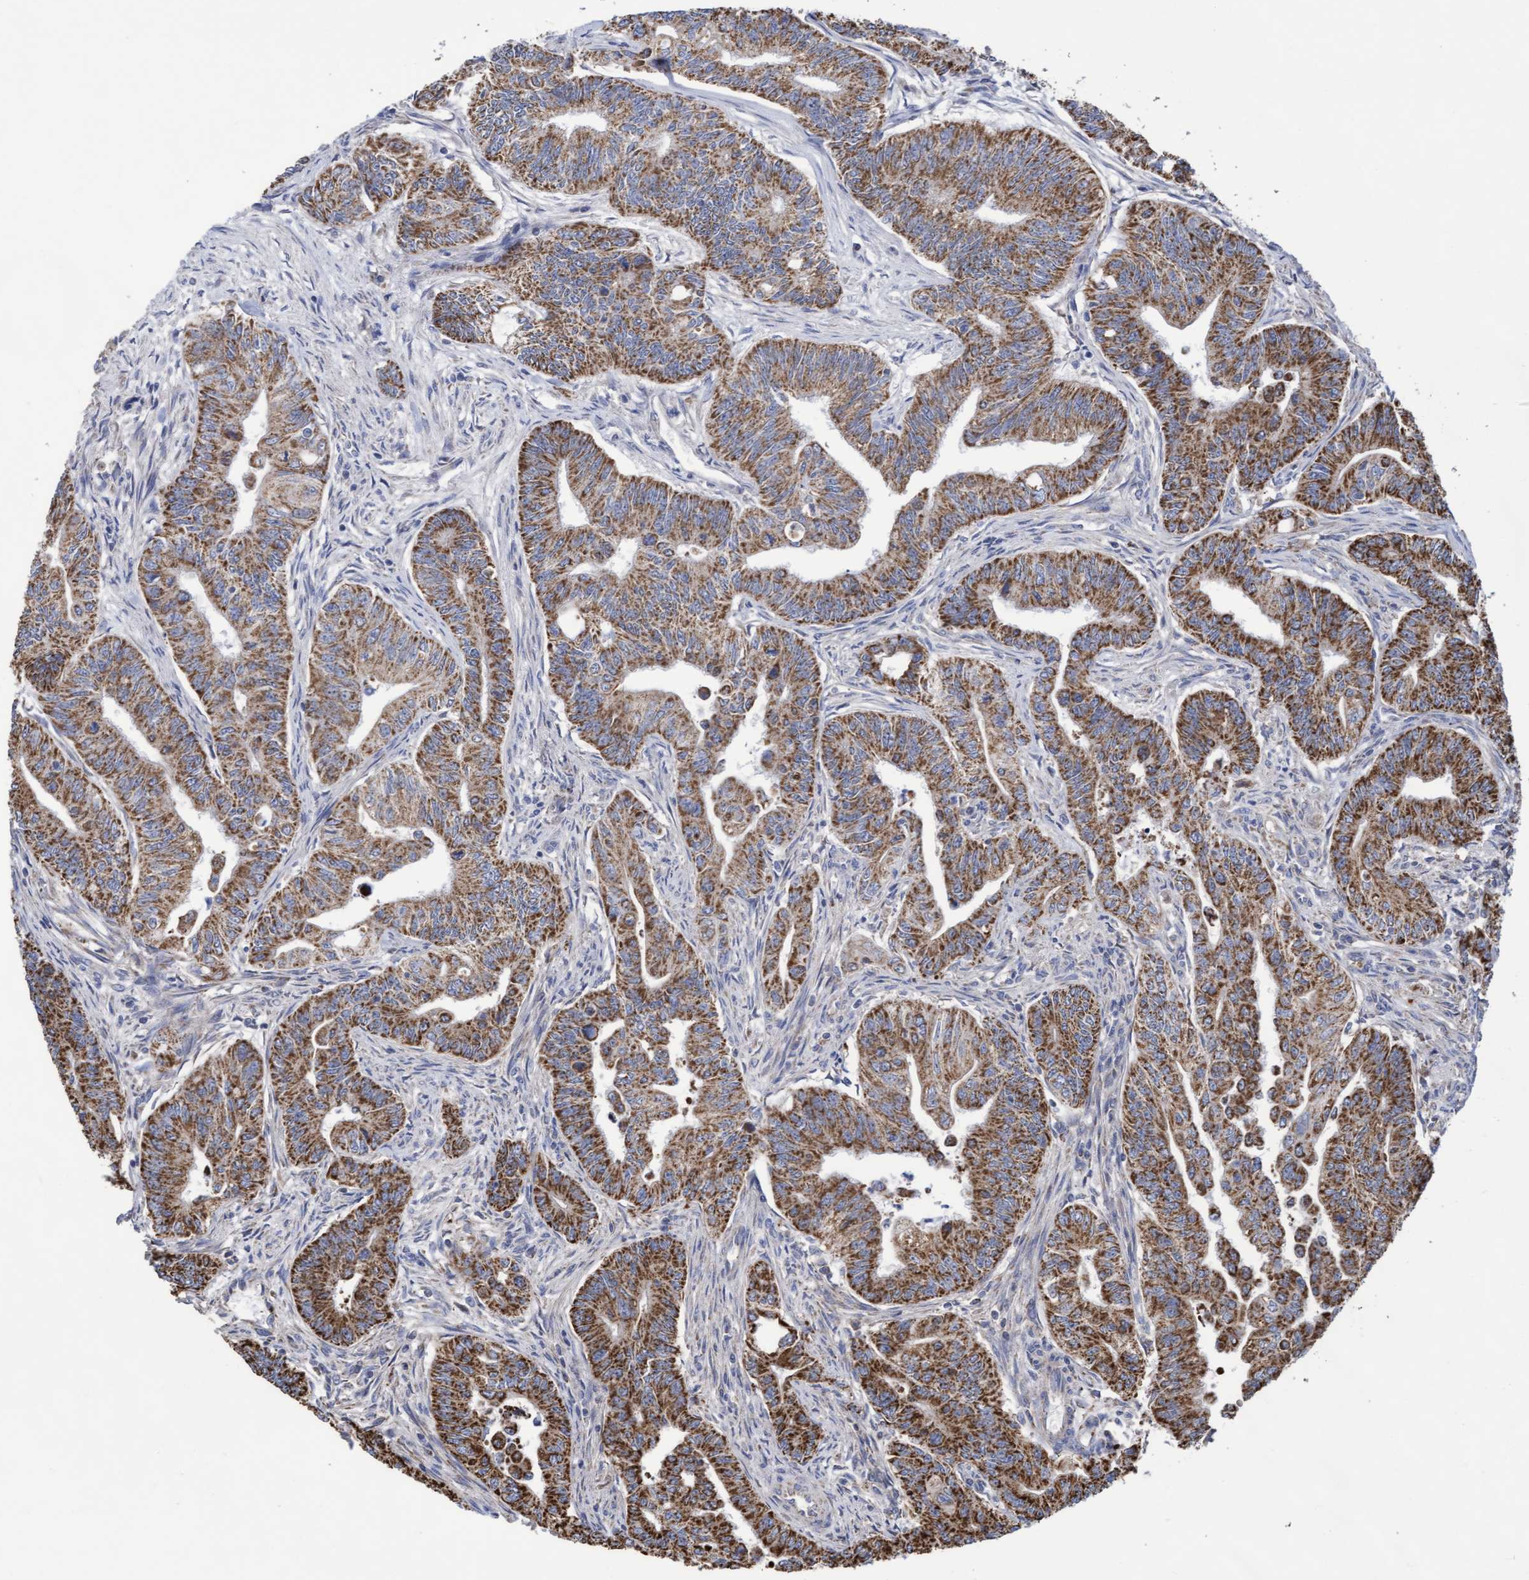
{"staining": {"intensity": "strong", "quantity": ">75%", "location": "cytoplasmic/membranous"}, "tissue": "colorectal cancer", "cell_type": "Tumor cells", "image_type": "cancer", "snomed": [{"axis": "morphology", "description": "Adenoma, NOS"}, {"axis": "morphology", "description": "Adenocarcinoma, NOS"}, {"axis": "topography", "description": "Colon"}], "caption": "Tumor cells reveal high levels of strong cytoplasmic/membranous expression in approximately >75% of cells in colorectal cancer.", "gene": "COBL", "patient": {"sex": "male", "age": 79}}